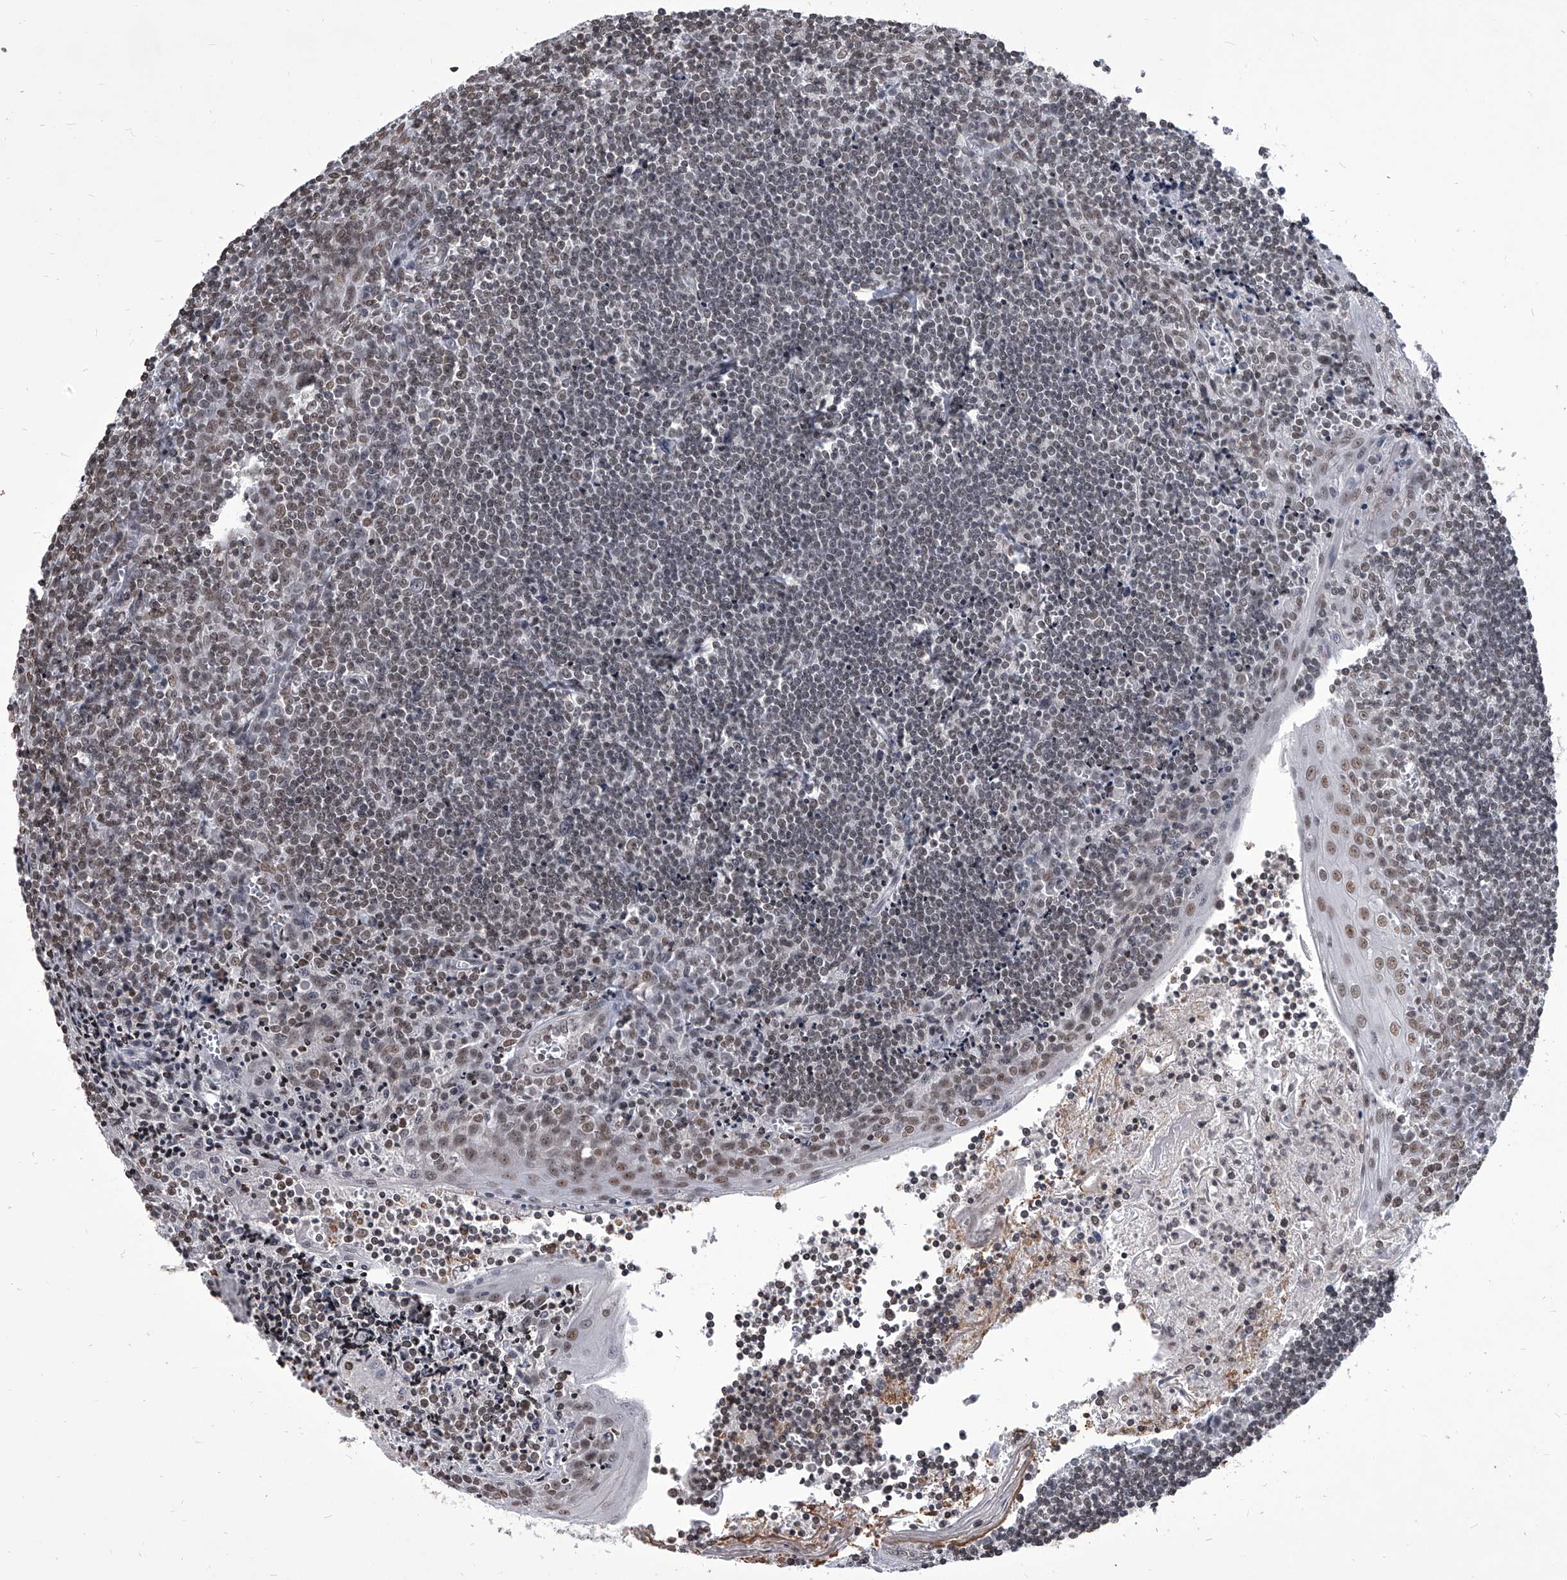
{"staining": {"intensity": "negative", "quantity": "none", "location": "none"}, "tissue": "tonsil", "cell_type": "Germinal center cells", "image_type": "normal", "snomed": [{"axis": "morphology", "description": "Normal tissue, NOS"}, {"axis": "topography", "description": "Tonsil"}], "caption": "Germinal center cells show no significant expression in unremarkable tonsil. (Stains: DAB immunohistochemistry (IHC) with hematoxylin counter stain, Microscopy: brightfield microscopy at high magnification).", "gene": "PPIL4", "patient": {"sex": "male", "age": 27}}